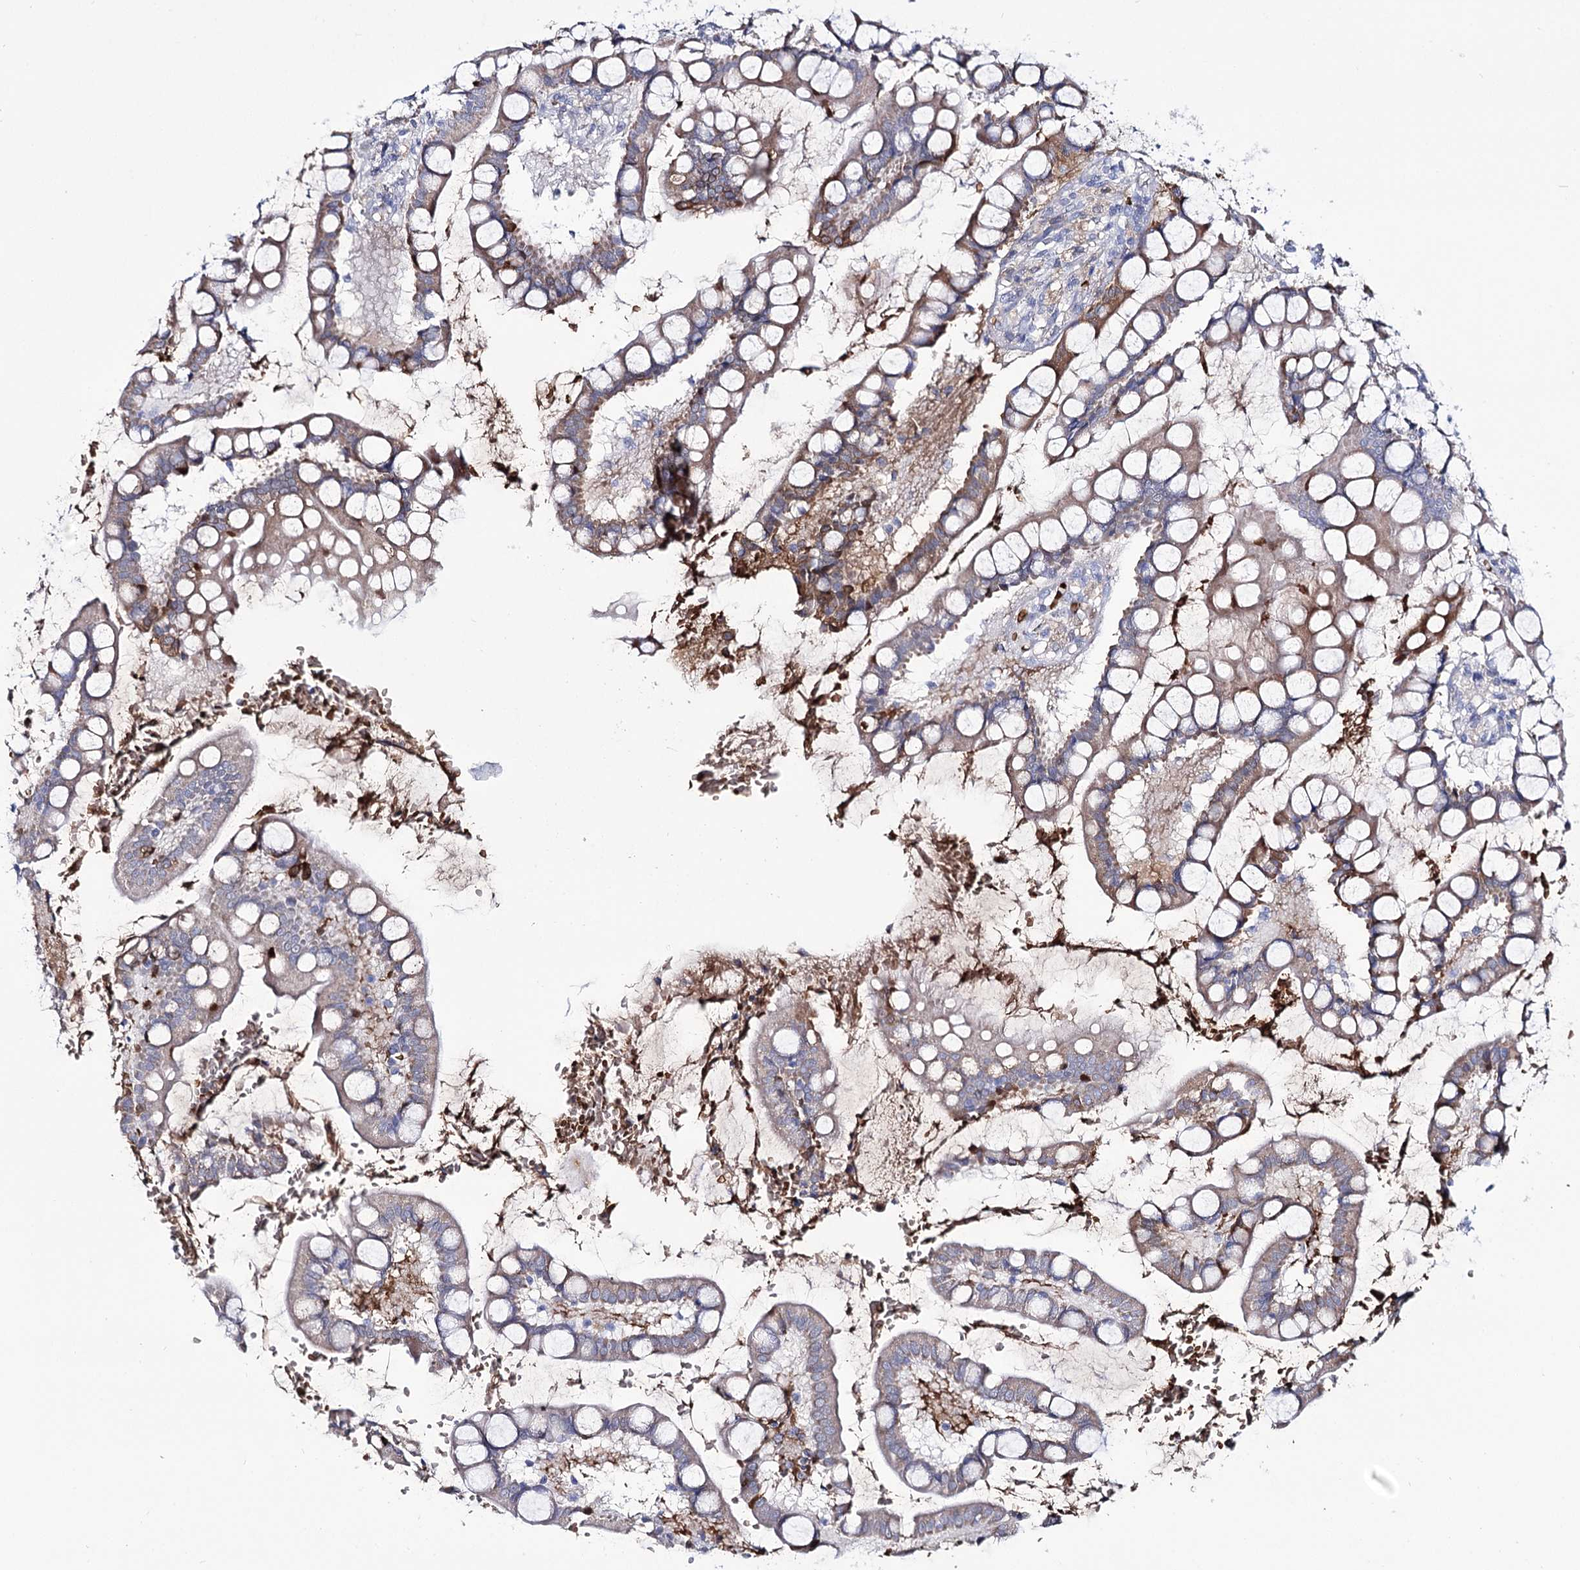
{"staining": {"intensity": "moderate", "quantity": "<25%", "location": "cytoplasmic/membranous"}, "tissue": "small intestine", "cell_type": "Glandular cells", "image_type": "normal", "snomed": [{"axis": "morphology", "description": "Normal tissue, NOS"}, {"axis": "topography", "description": "Small intestine"}], "caption": "Brown immunohistochemical staining in benign human small intestine demonstrates moderate cytoplasmic/membranous staining in approximately <25% of glandular cells.", "gene": "GBF1", "patient": {"sex": "male", "age": 52}}